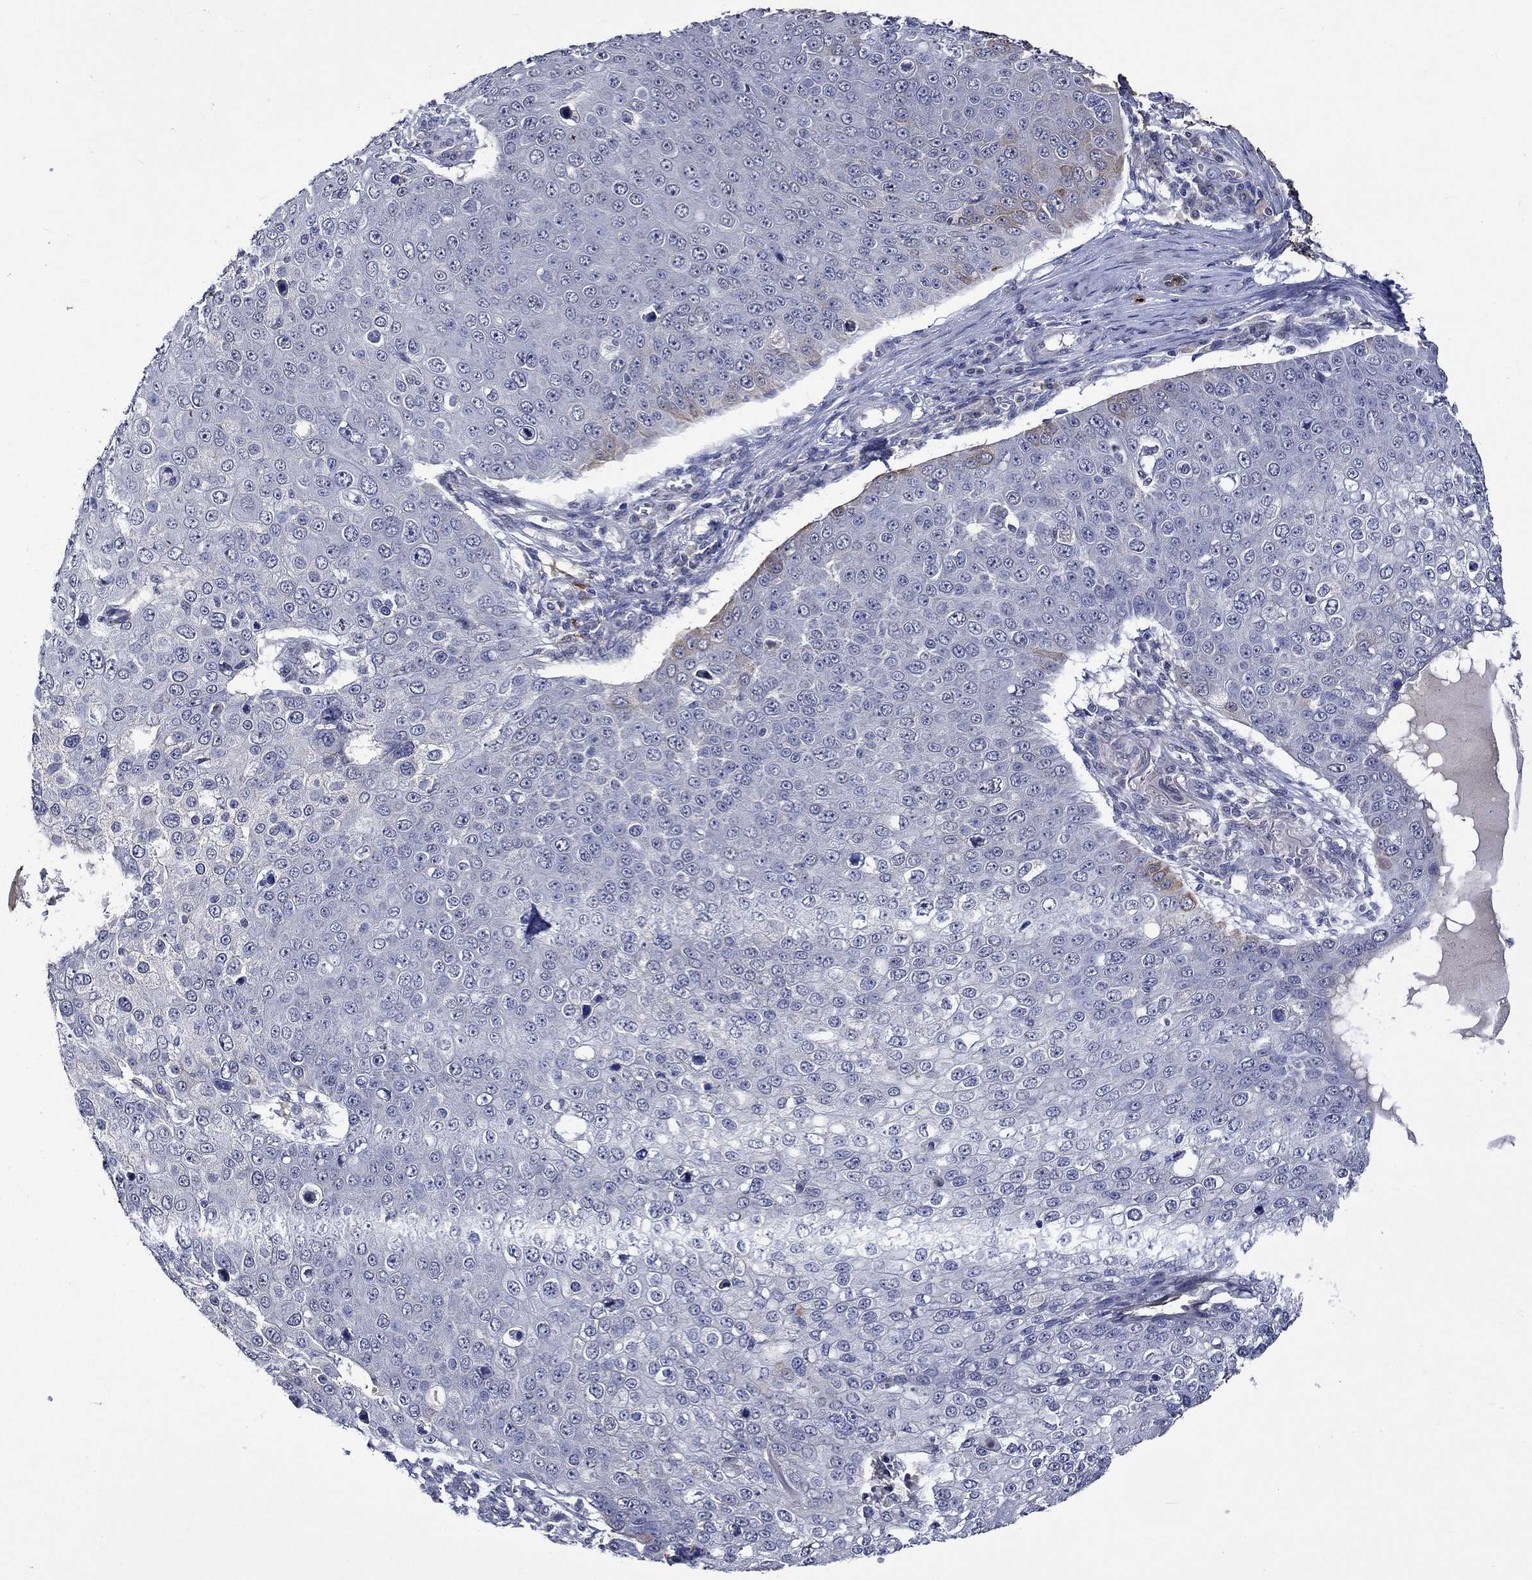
{"staining": {"intensity": "negative", "quantity": "none", "location": "none"}, "tissue": "skin cancer", "cell_type": "Tumor cells", "image_type": "cancer", "snomed": [{"axis": "morphology", "description": "Squamous cell carcinoma, NOS"}, {"axis": "topography", "description": "Skin"}], "caption": "Immunohistochemical staining of human skin squamous cell carcinoma shows no significant expression in tumor cells. Brightfield microscopy of immunohistochemistry (IHC) stained with DAB (brown) and hematoxylin (blue), captured at high magnification.", "gene": "DDX3Y", "patient": {"sex": "male", "age": 71}}